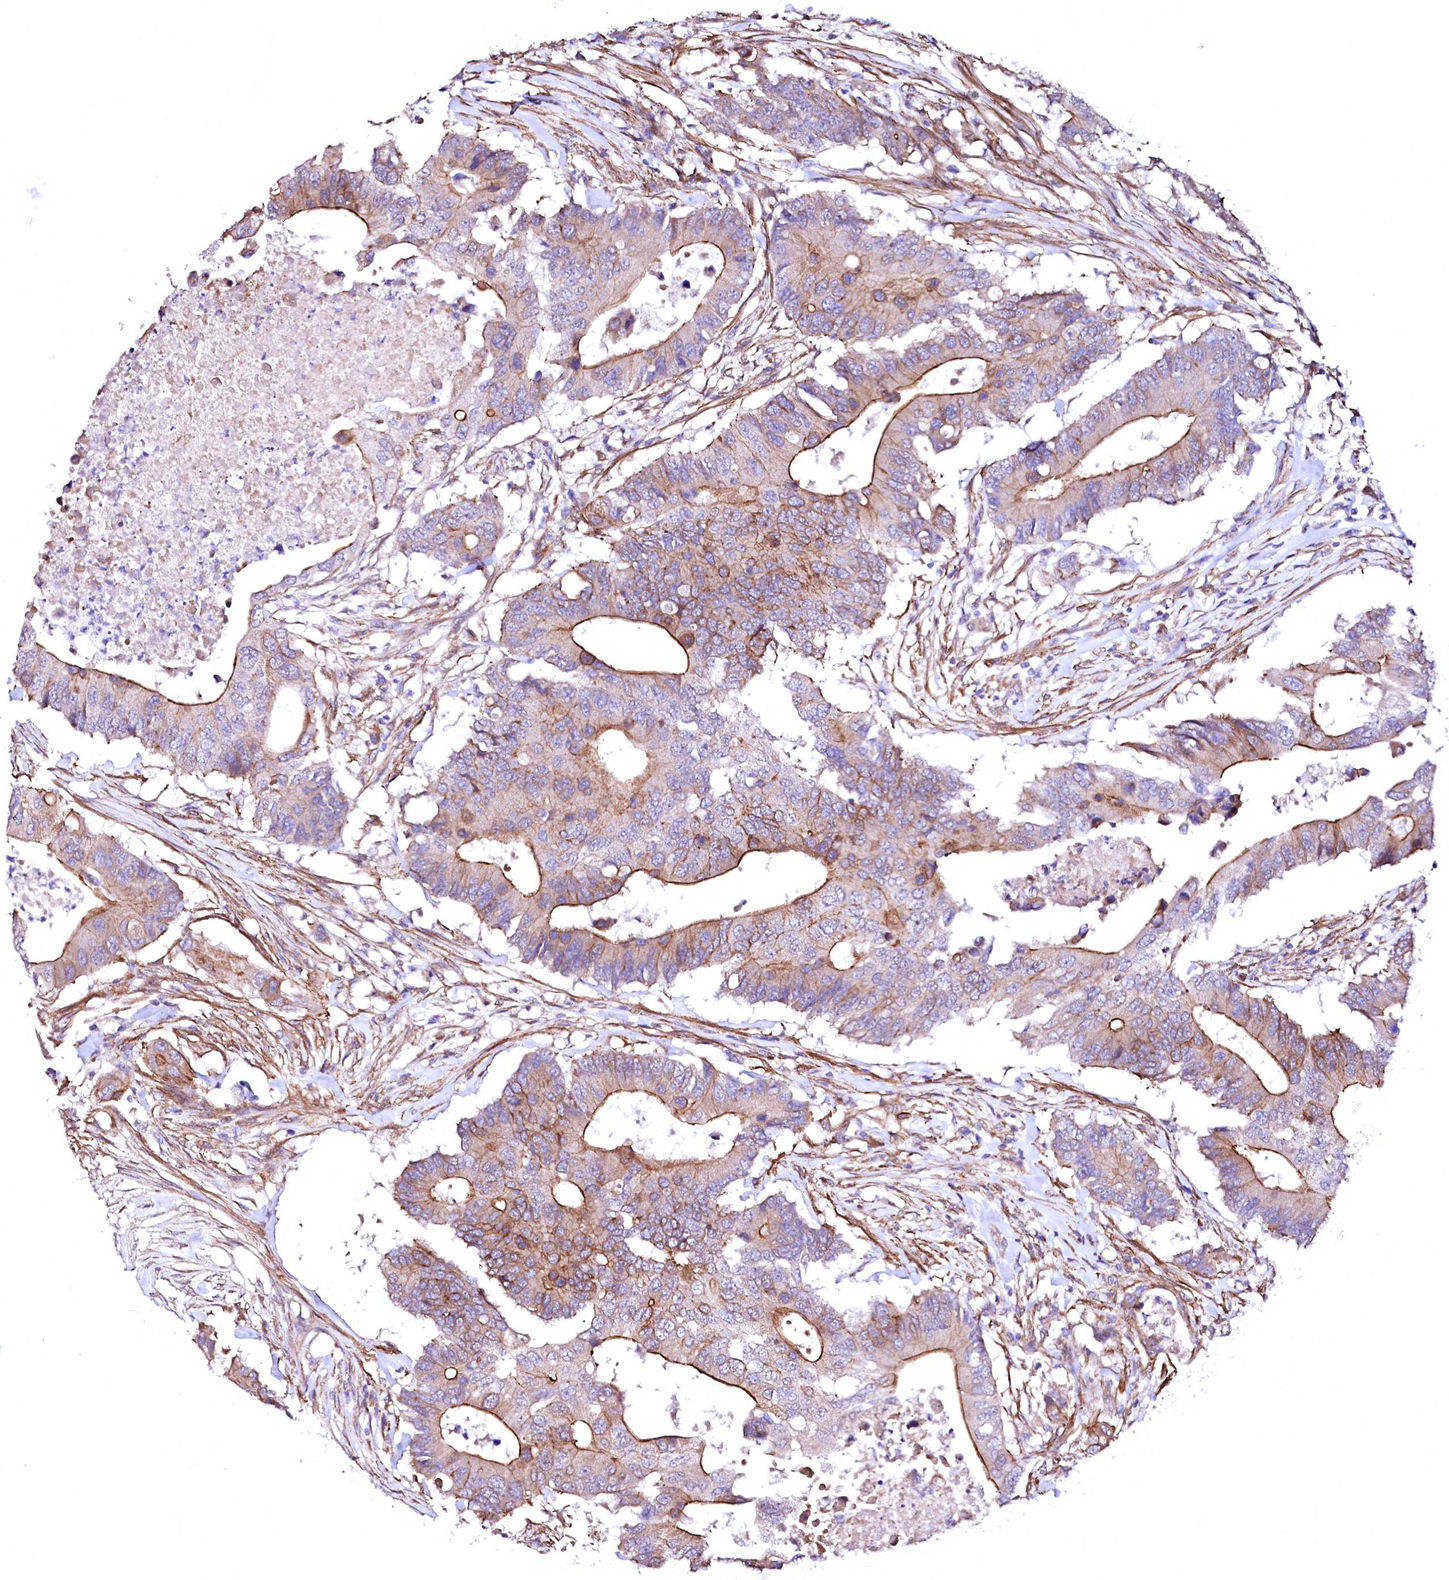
{"staining": {"intensity": "moderate", "quantity": "25%-75%", "location": "cytoplasmic/membranous"}, "tissue": "colorectal cancer", "cell_type": "Tumor cells", "image_type": "cancer", "snomed": [{"axis": "morphology", "description": "Adenocarcinoma, NOS"}, {"axis": "topography", "description": "Colon"}], "caption": "Colorectal cancer (adenocarcinoma) stained for a protein (brown) demonstrates moderate cytoplasmic/membranous positive expression in about 25%-75% of tumor cells.", "gene": "GPR176", "patient": {"sex": "male", "age": 71}}